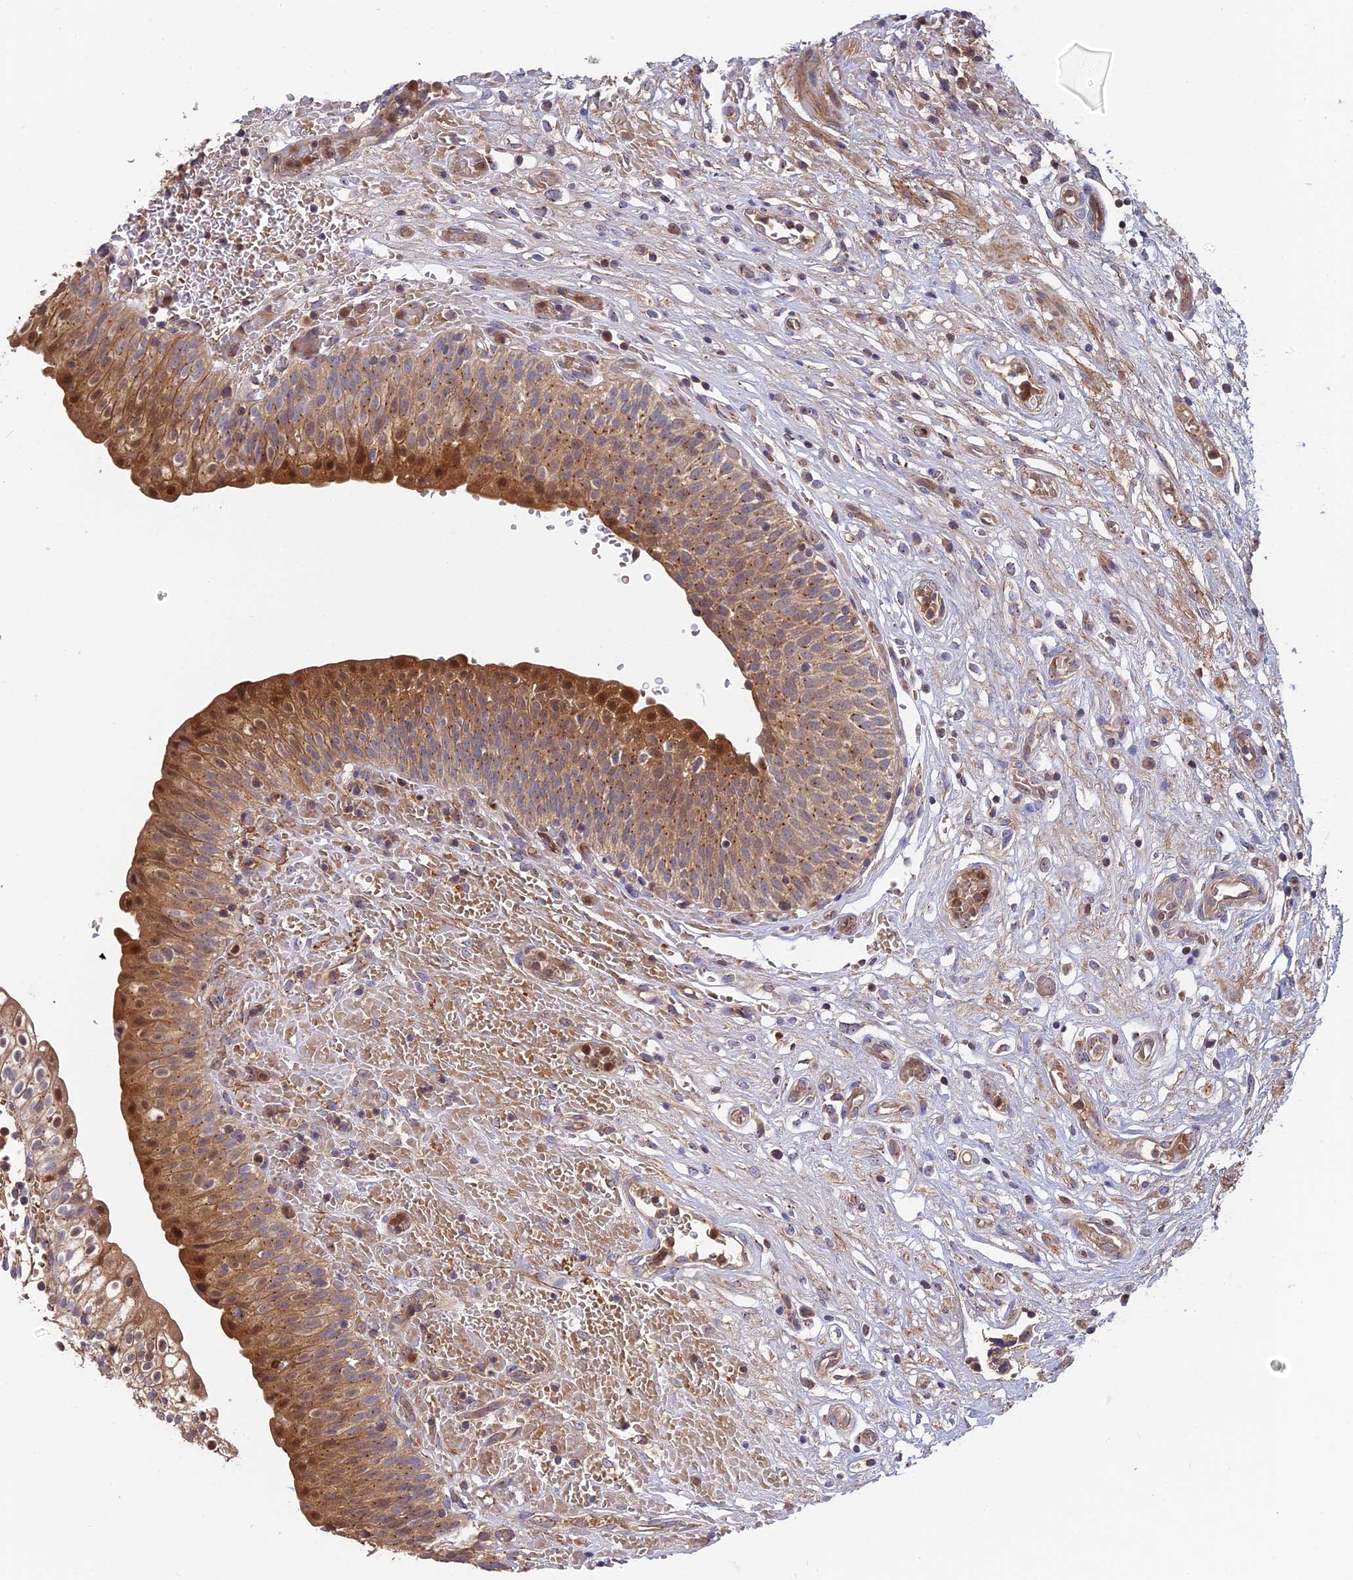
{"staining": {"intensity": "moderate", "quantity": ">75%", "location": "cytoplasmic/membranous,nuclear"}, "tissue": "urinary bladder", "cell_type": "Urothelial cells", "image_type": "normal", "snomed": [{"axis": "morphology", "description": "Normal tissue, NOS"}, {"axis": "topography", "description": "Urinary bladder"}], "caption": "This image displays IHC staining of benign urinary bladder, with medium moderate cytoplasmic/membranous,nuclear positivity in about >75% of urothelial cells.", "gene": "RPIA", "patient": {"sex": "male", "age": 55}}